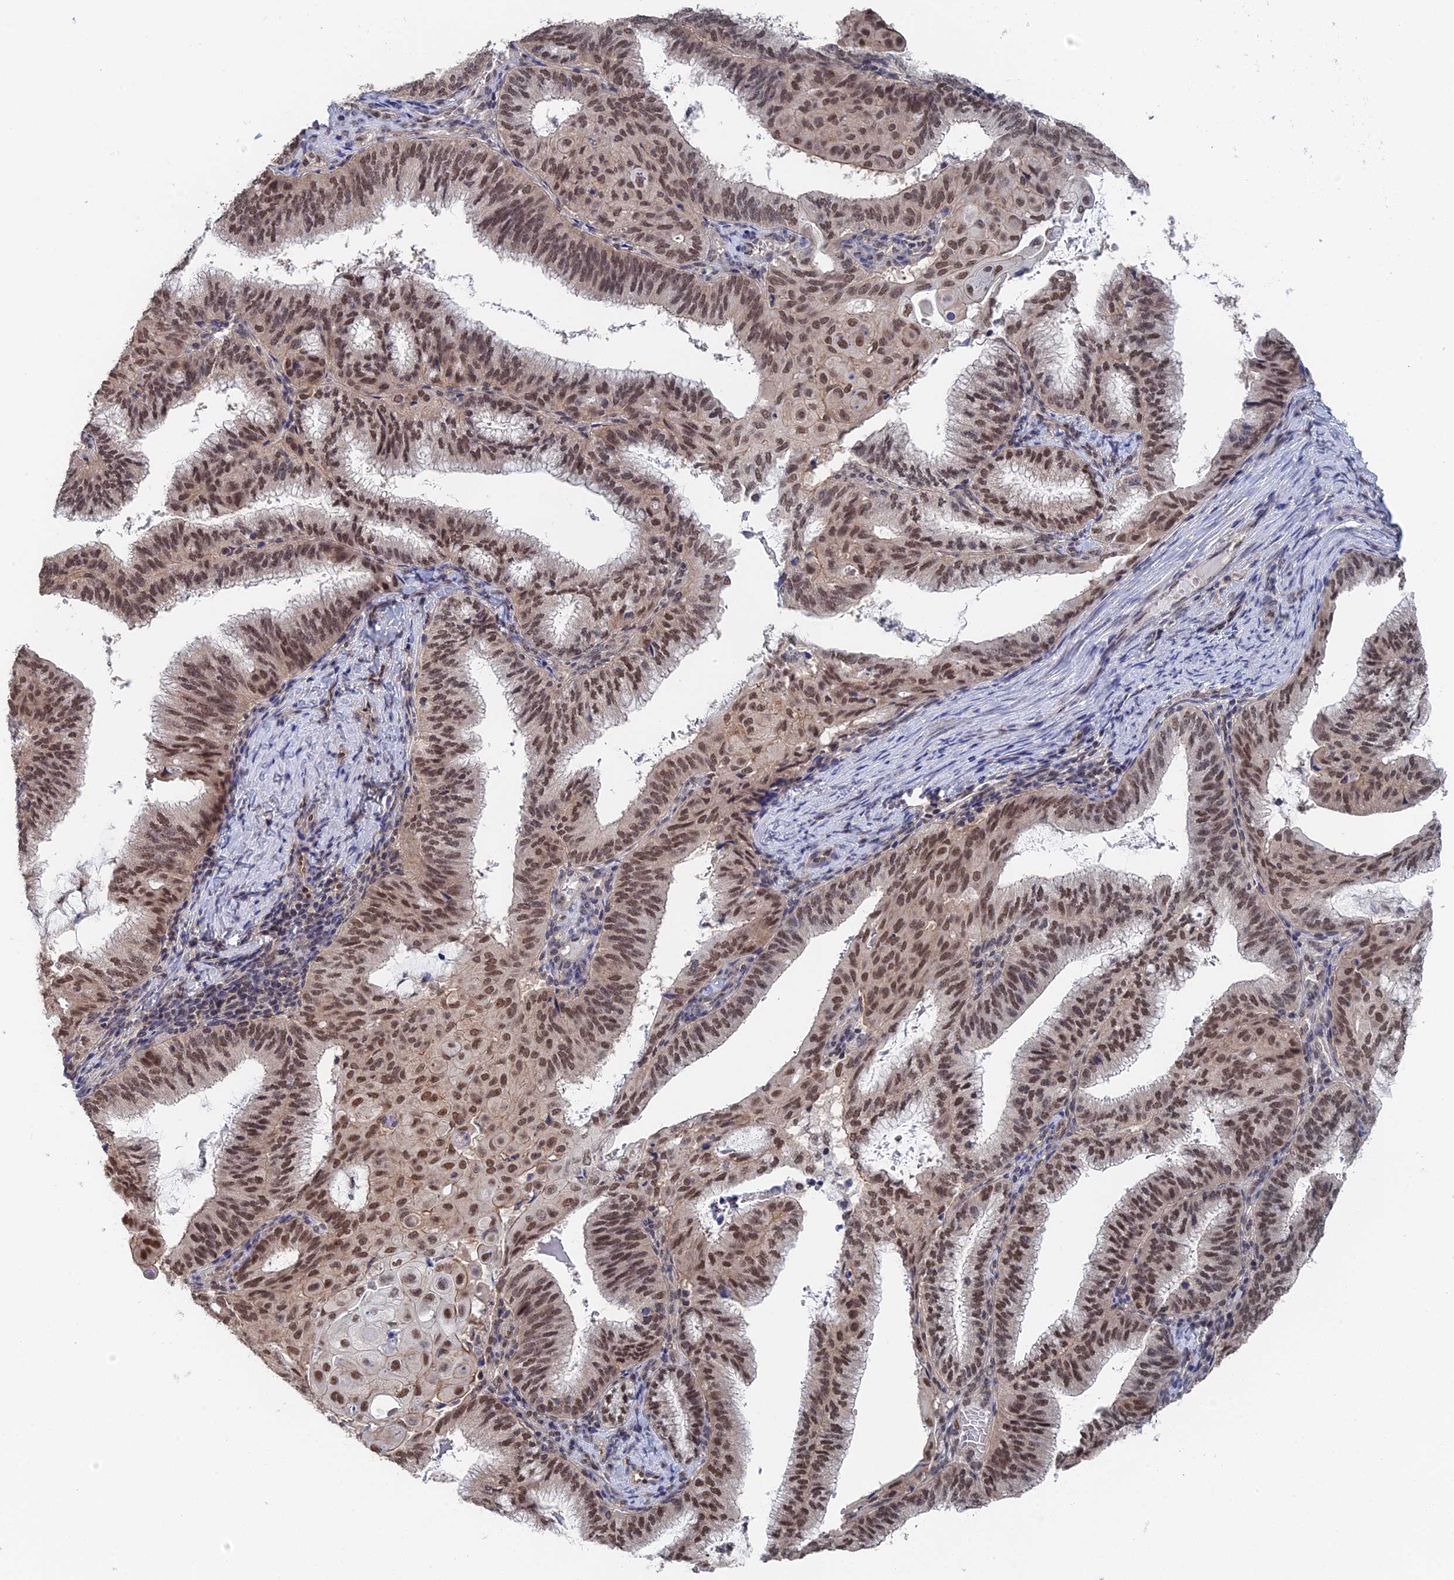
{"staining": {"intensity": "moderate", "quantity": ">75%", "location": "nuclear"}, "tissue": "endometrial cancer", "cell_type": "Tumor cells", "image_type": "cancer", "snomed": [{"axis": "morphology", "description": "Adenocarcinoma, NOS"}, {"axis": "topography", "description": "Endometrium"}], "caption": "Immunohistochemical staining of human endometrial adenocarcinoma reveals medium levels of moderate nuclear protein expression in about >75% of tumor cells.", "gene": "TSSC4", "patient": {"sex": "female", "age": 49}}